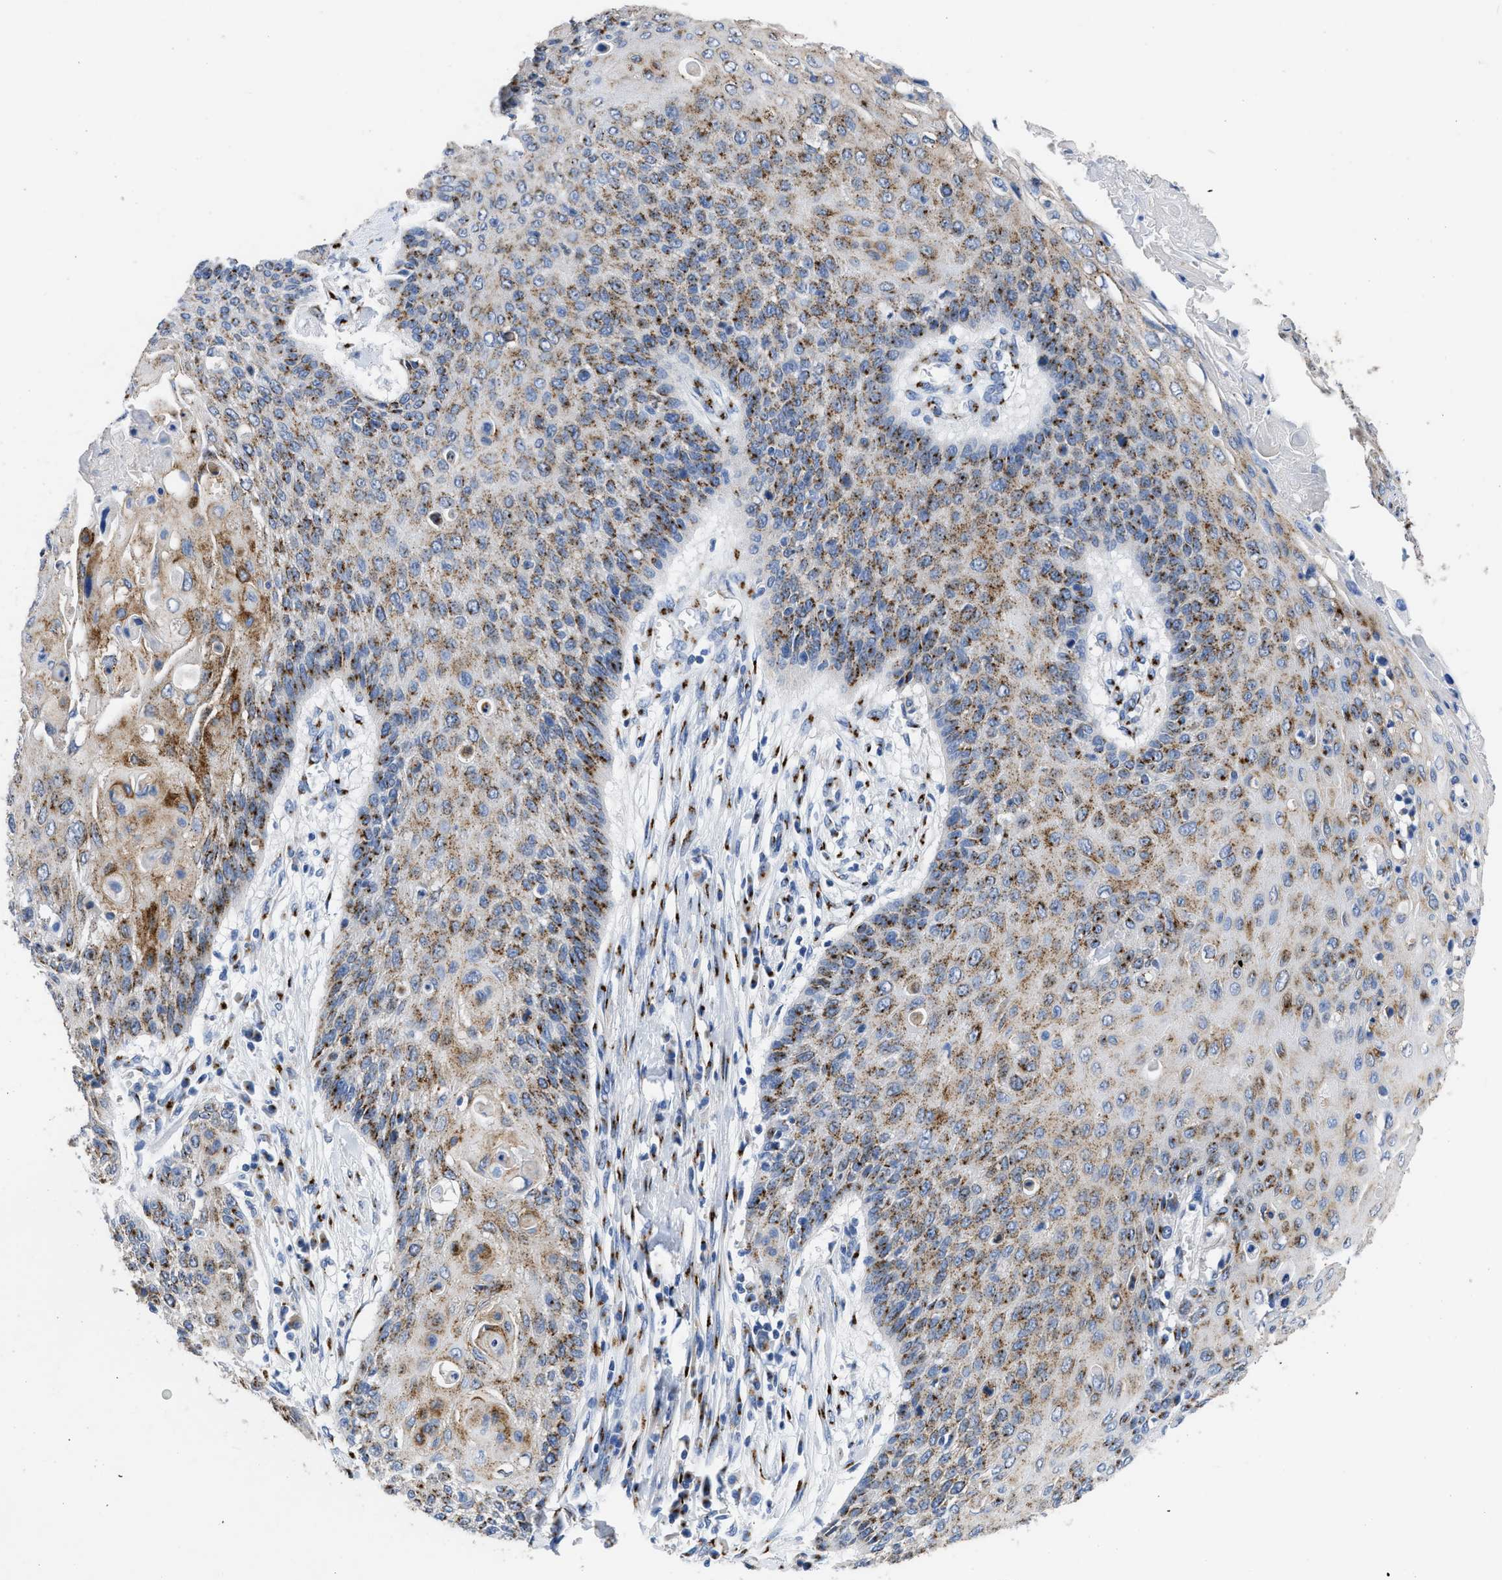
{"staining": {"intensity": "moderate", "quantity": ">75%", "location": "cytoplasmic/membranous"}, "tissue": "cervical cancer", "cell_type": "Tumor cells", "image_type": "cancer", "snomed": [{"axis": "morphology", "description": "Squamous cell carcinoma, NOS"}, {"axis": "topography", "description": "Cervix"}], "caption": "DAB (3,3'-diaminobenzidine) immunohistochemical staining of cervical cancer demonstrates moderate cytoplasmic/membranous protein staining in about >75% of tumor cells. Nuclei are stained in blue.", "gene": "TMEM87A", "patient": {"sex": "female", "age": 39}}